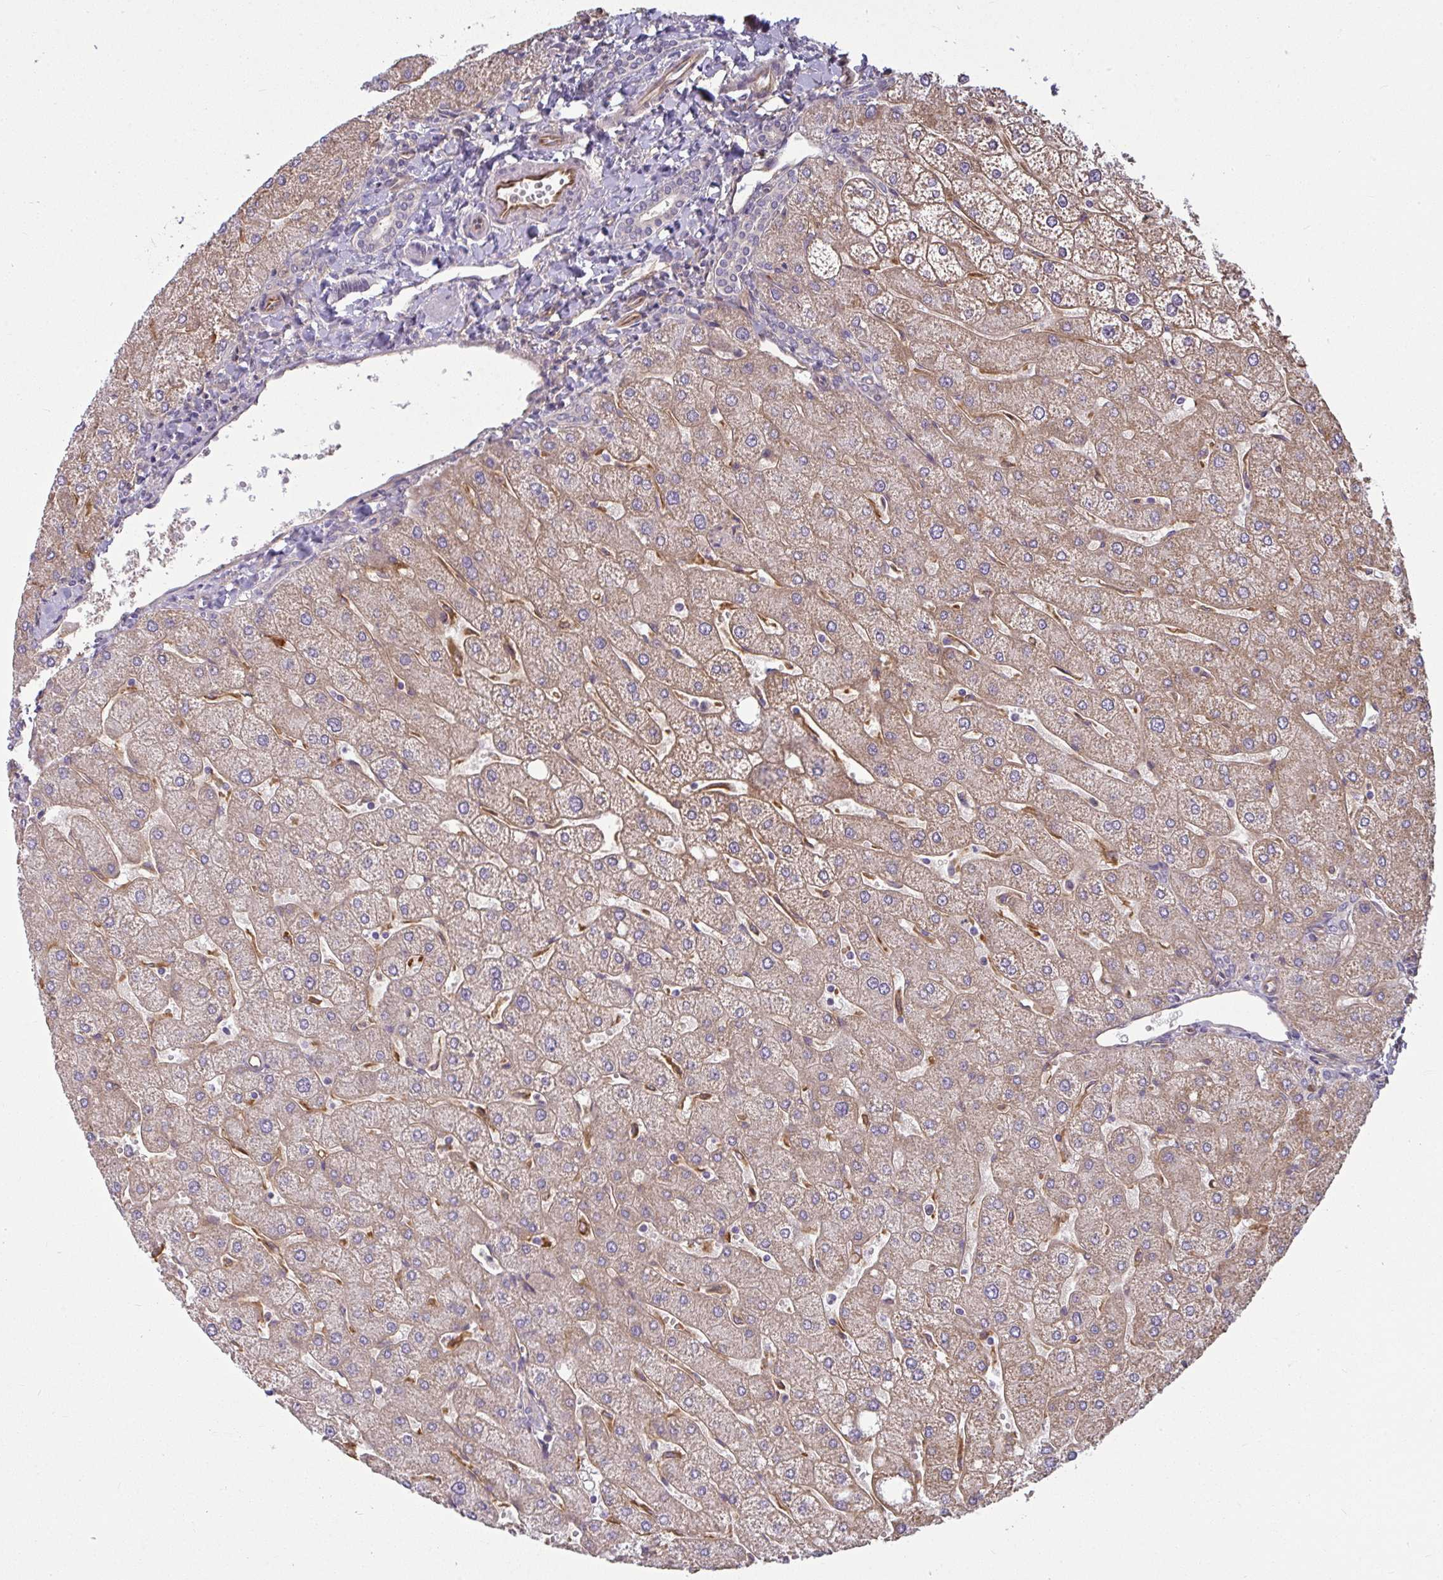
{"staining": {"intensity": "negative", "quantity": "none", "location": "none"}, "tissue": "liver", "cell_type": "Cholangiocytes", "image_type": "normal", "snomed": [{"axis": "morphology", "description": "Normal tissue, NOS"}, {"axis": "topography", "description": "Liver"}], "caption": "High magnification brightfield microscopy of benign liver stained with DAB (brown) and counterstained with hematoxylin (blue): cholangiocytes show no significant positivity.", "gene": "IFIT3", "patient": {"sex": "male", "age": 67}}